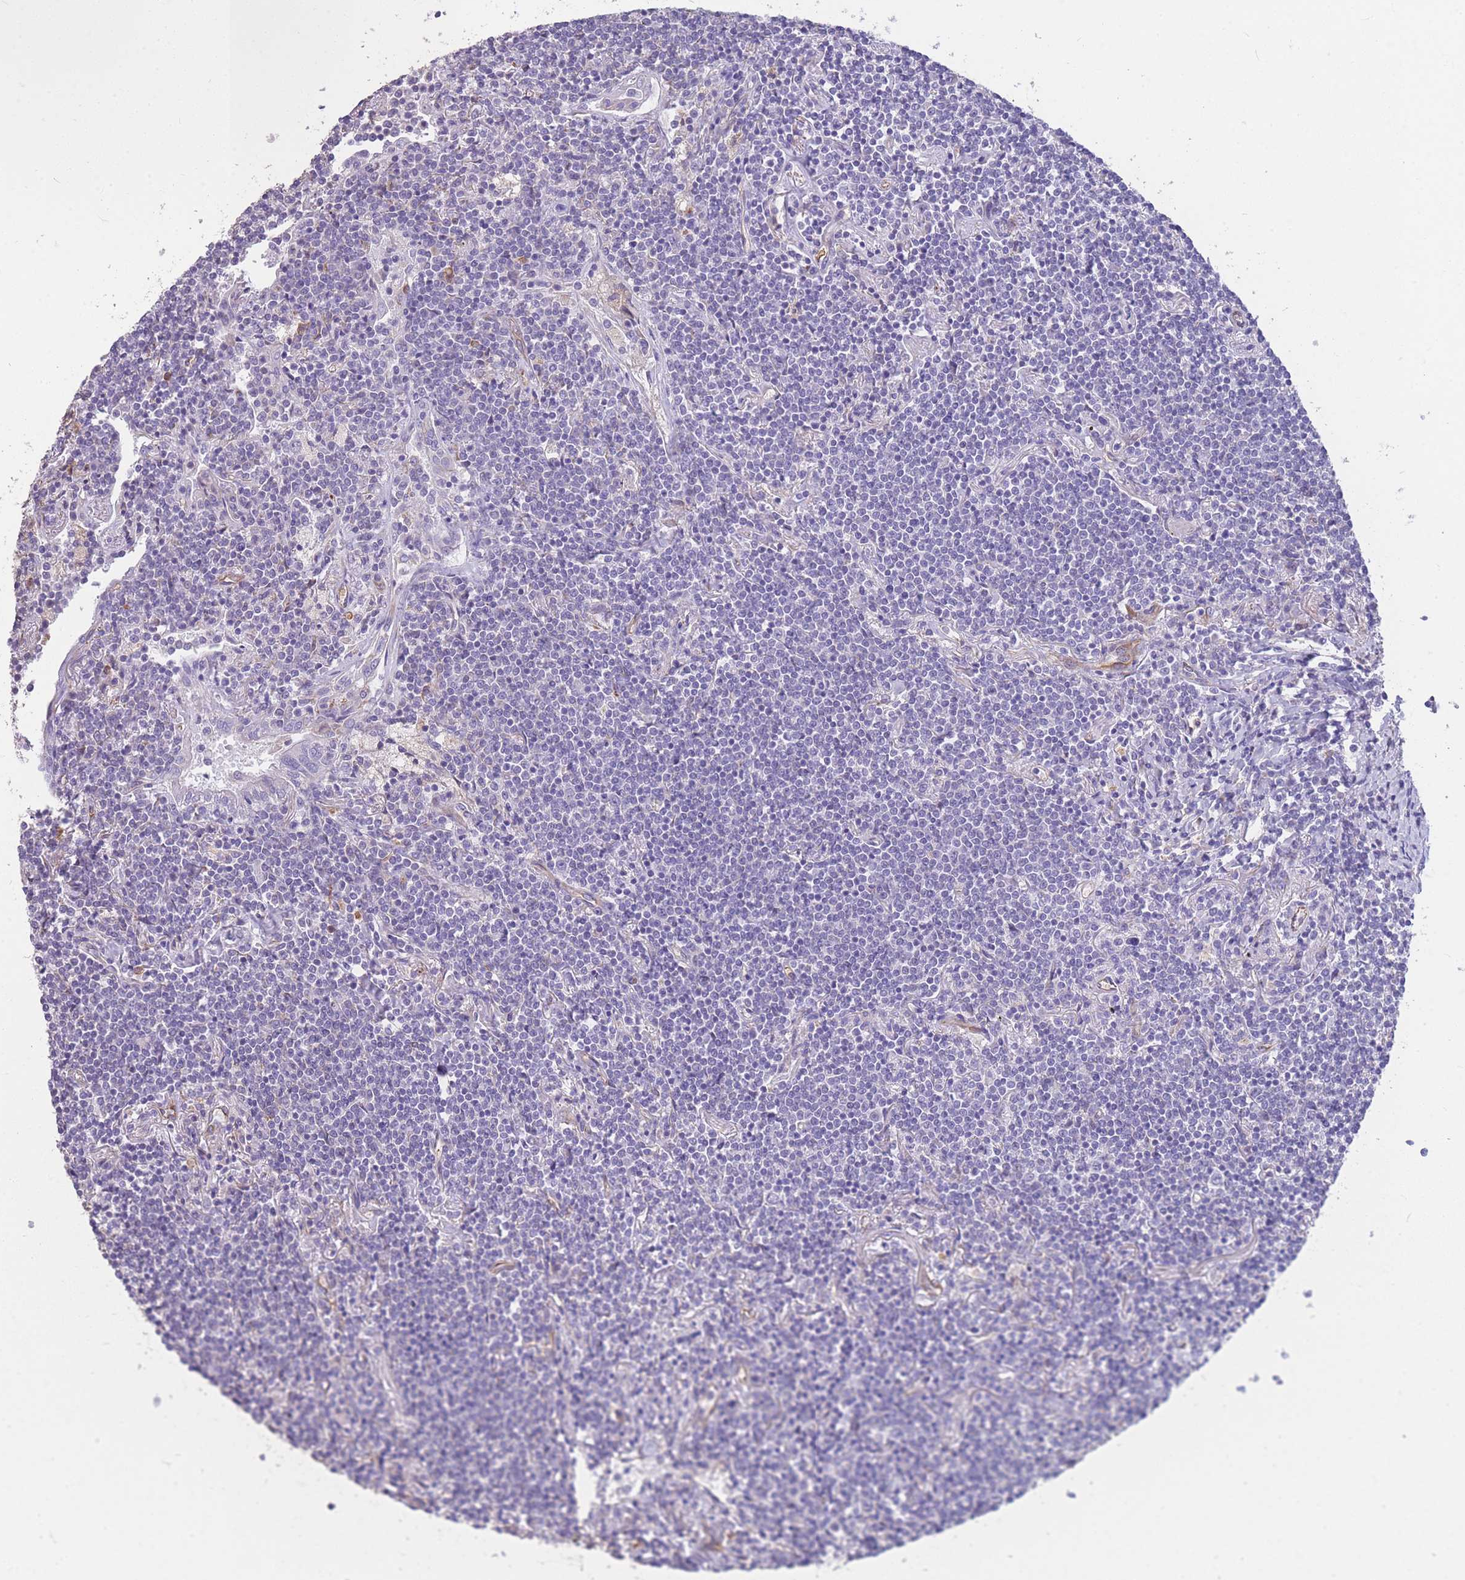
{"staining": {"intensity": "negative", "quantity": "none", "location": "none"}, "tissue": "lymphoma", "cell_type": "Tumor cells", "image_type": "cancer", "snomed": [{"axis": "morphology", "description": "Malignant lymphoma, non-Hodgkin's type, Low grade"}, {"axis": "topography", "description": "Lung"}], "caption": "Malignant lymphoma, non-Hodgkin's type (low-grade) stained for a protein using IHC displays no staining tumor cells.", "gene": "ANKRD53", "patient": {"sex": "female", "age": 71}}